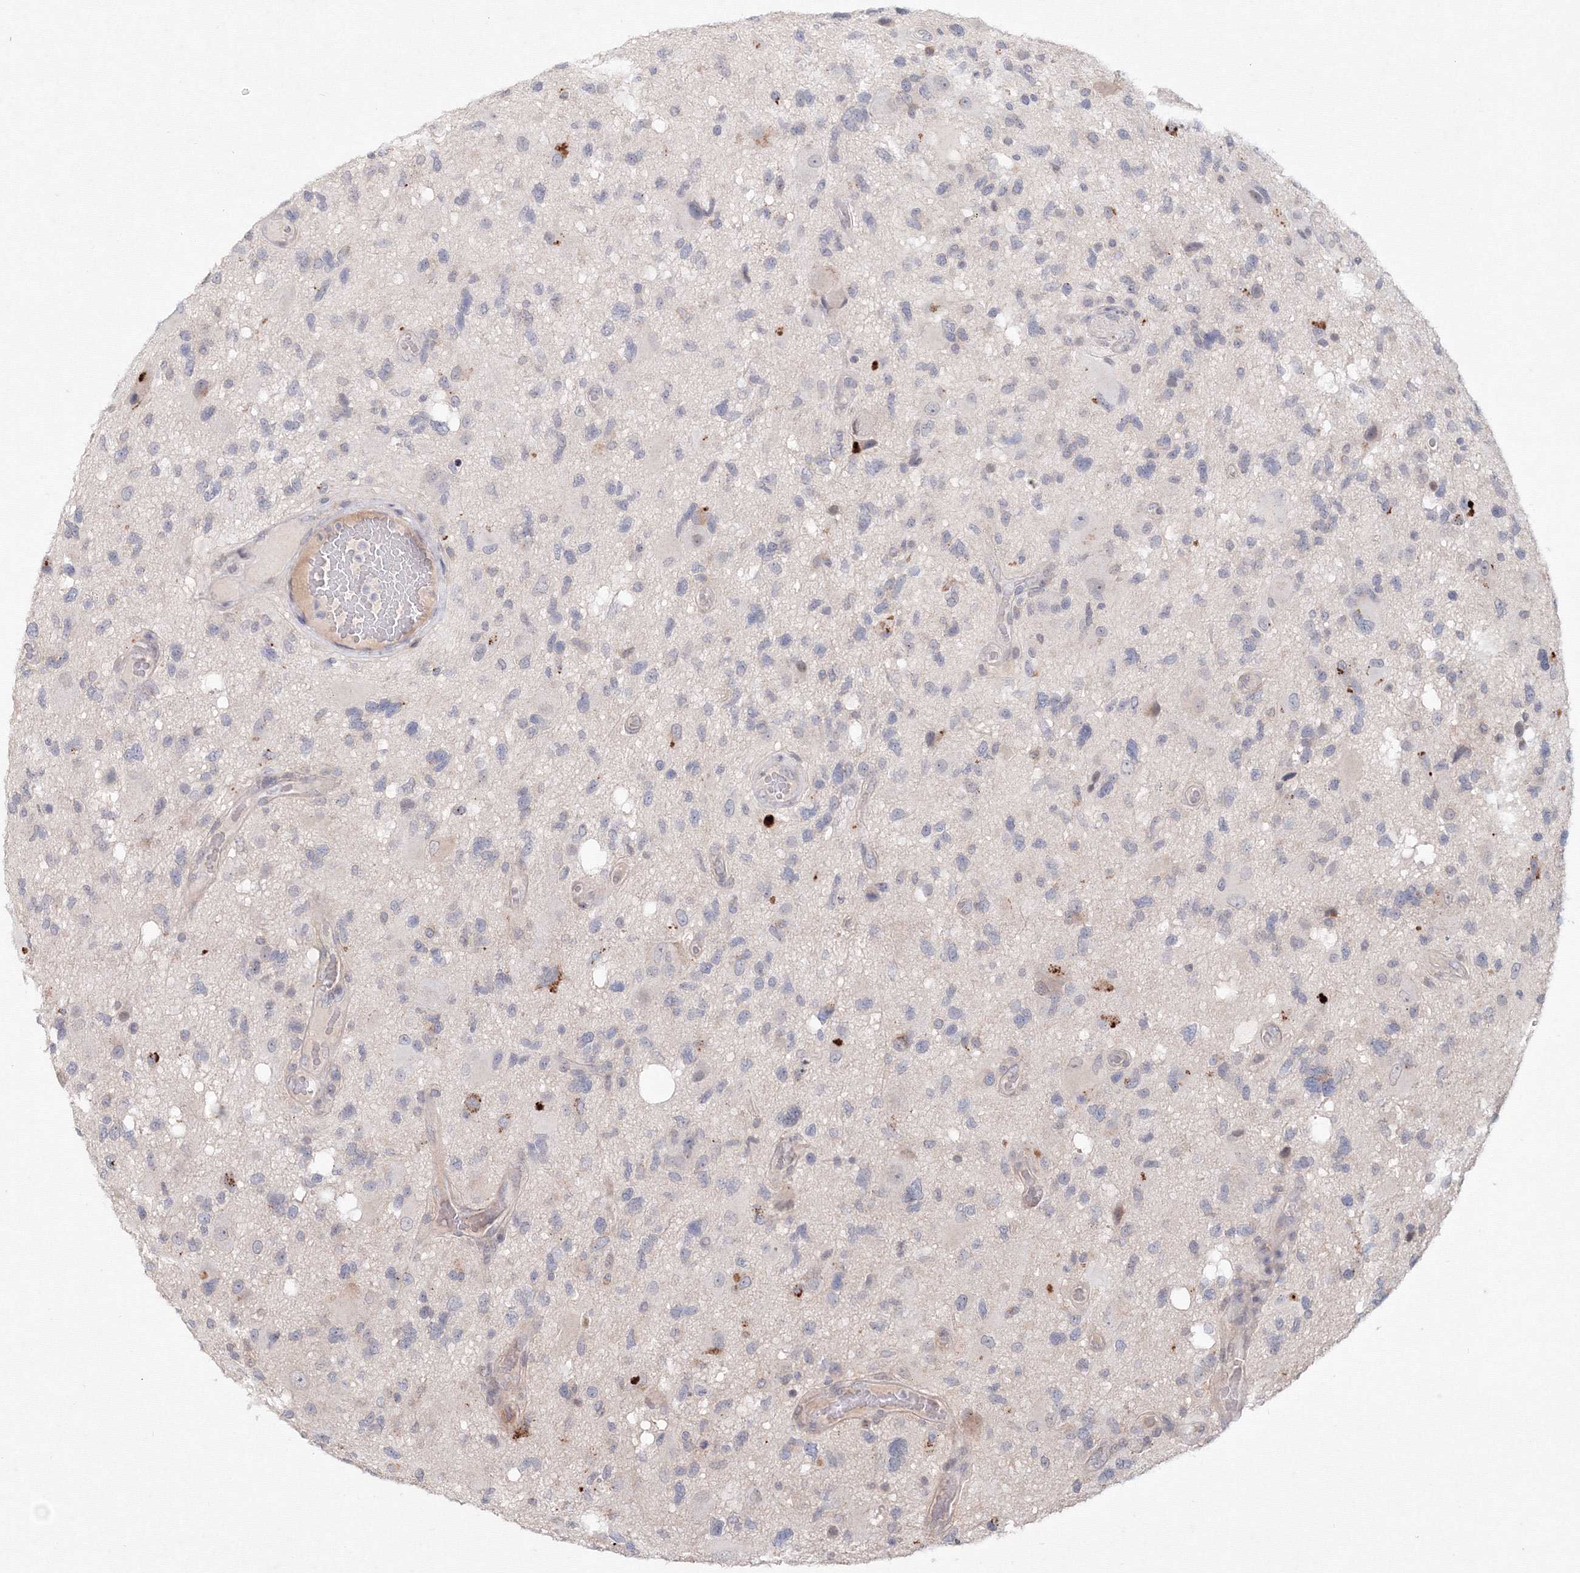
{"staining": {"intensity": "negative", "quantity": "none", "location": "none"}, "tissue": "glioma", "cell_type": "Tumor cells", "image_type": "cancer", "snomed": [{"axis": "morphology", "description": "Glioma, malignant, High grade"}, {"axis": "topography", "description": "Brain"}], "caption": "An IHC photomicrograph of high-grade glioma (malignant) is shown. There is no staining in tumor cells of high-grade glioma (malignant).", "gene": "SLC7A7", "patient": {"sex": "male", "age": 33}}